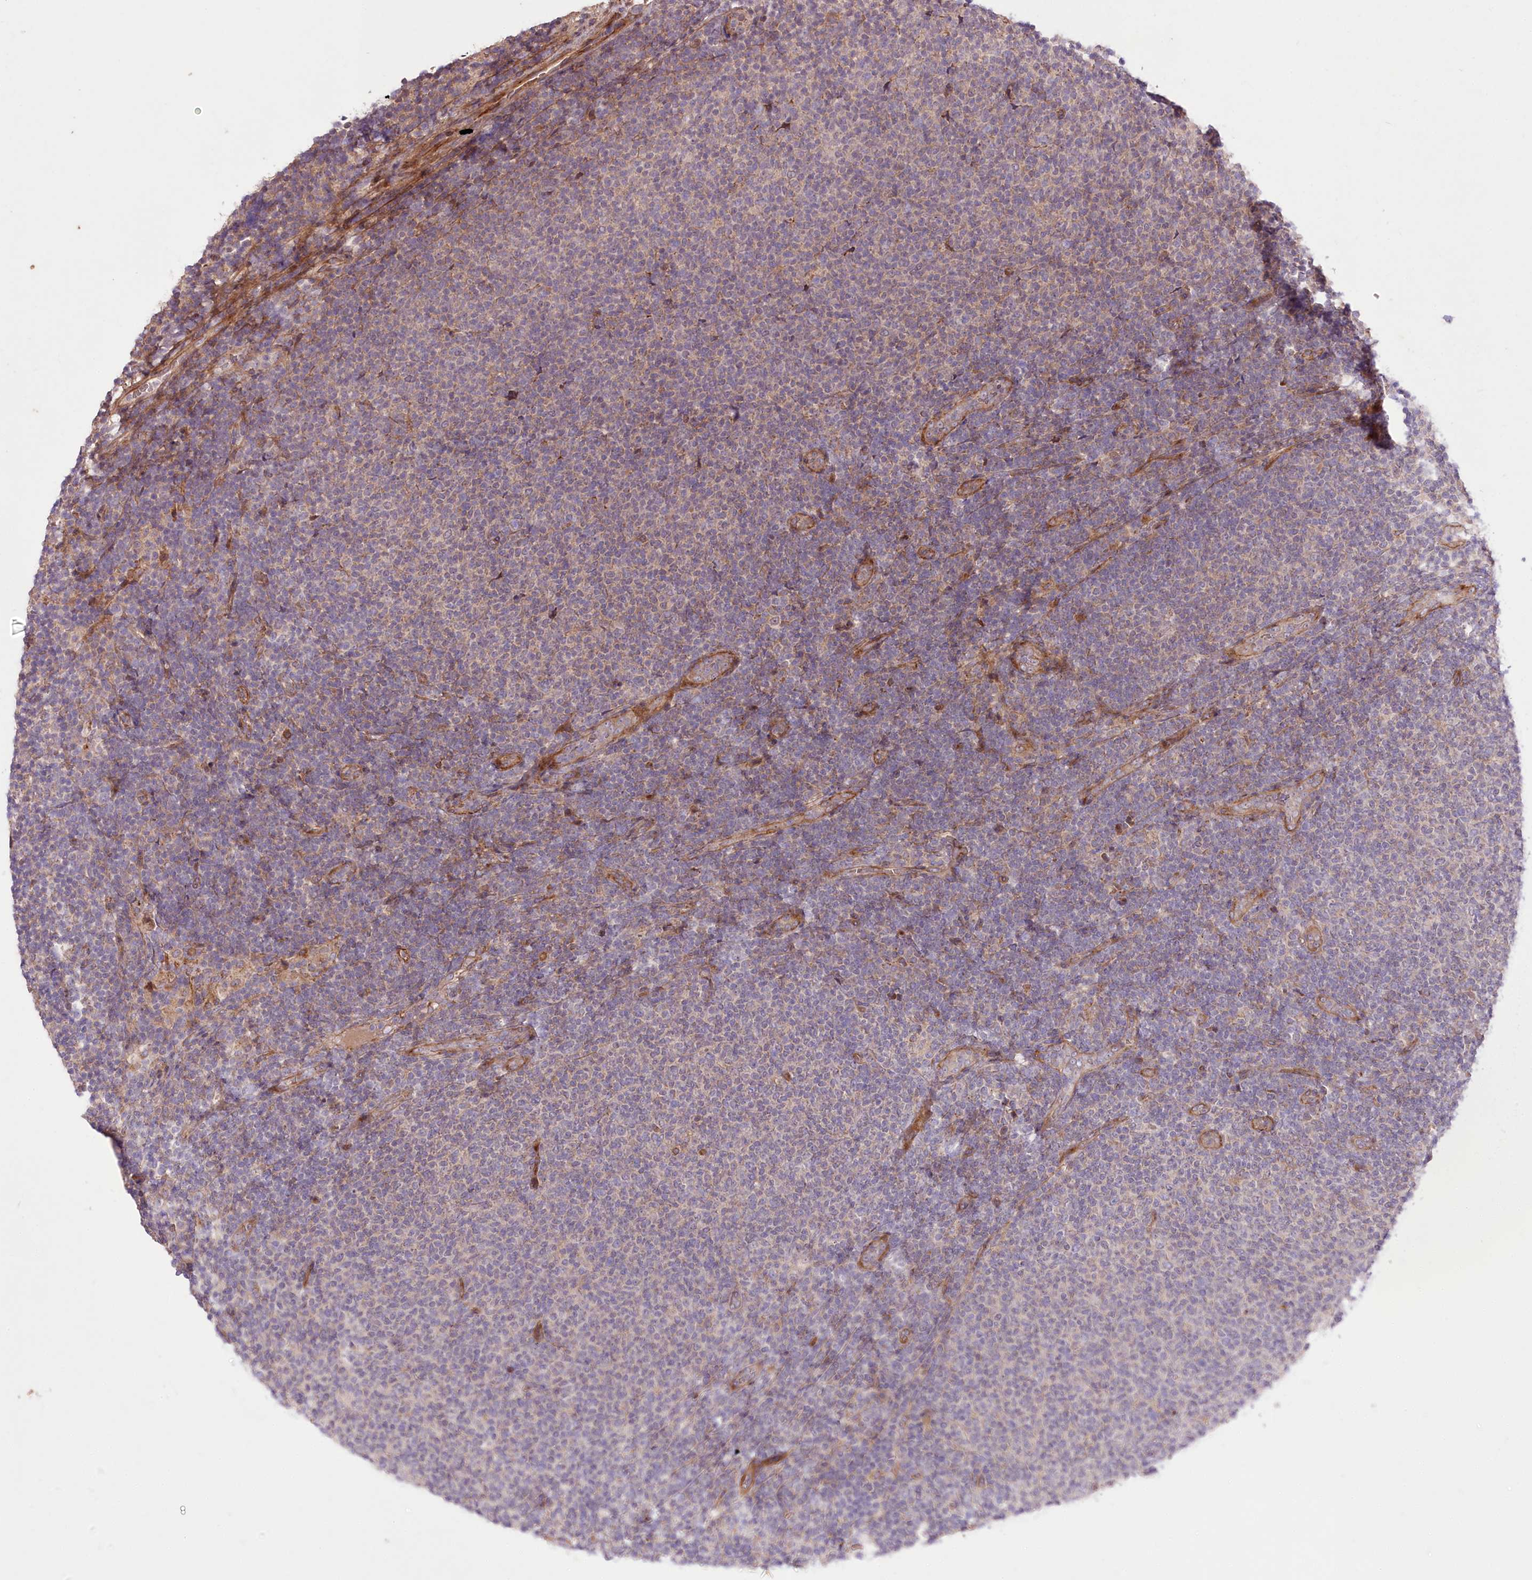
{"staining": {"intensity": "negative", "quantity": "none", "location": "none"}, "tissue": "lymphoma", "cell_type": "Tumor cells", "image_type": "cancer", "snomed": [{"axis": "morphology", "description": "Malignant lymphoma, non-Hodgkin's type, Low grade"}, {"axis": "topography", "description": "Lymph node"}], "caption": "Malignant lymphoma, non-Hodgkin's type (low-grade) was stained to show a protein in brown. There is no significant expression in tumor cells. (DAB (3,3'-diaminobenzidine) immunohistochemistry (IHC) with hematoxylin counter stain).", "gene": "TRUB1", "patient": {"sex": "male", "age": 66}}